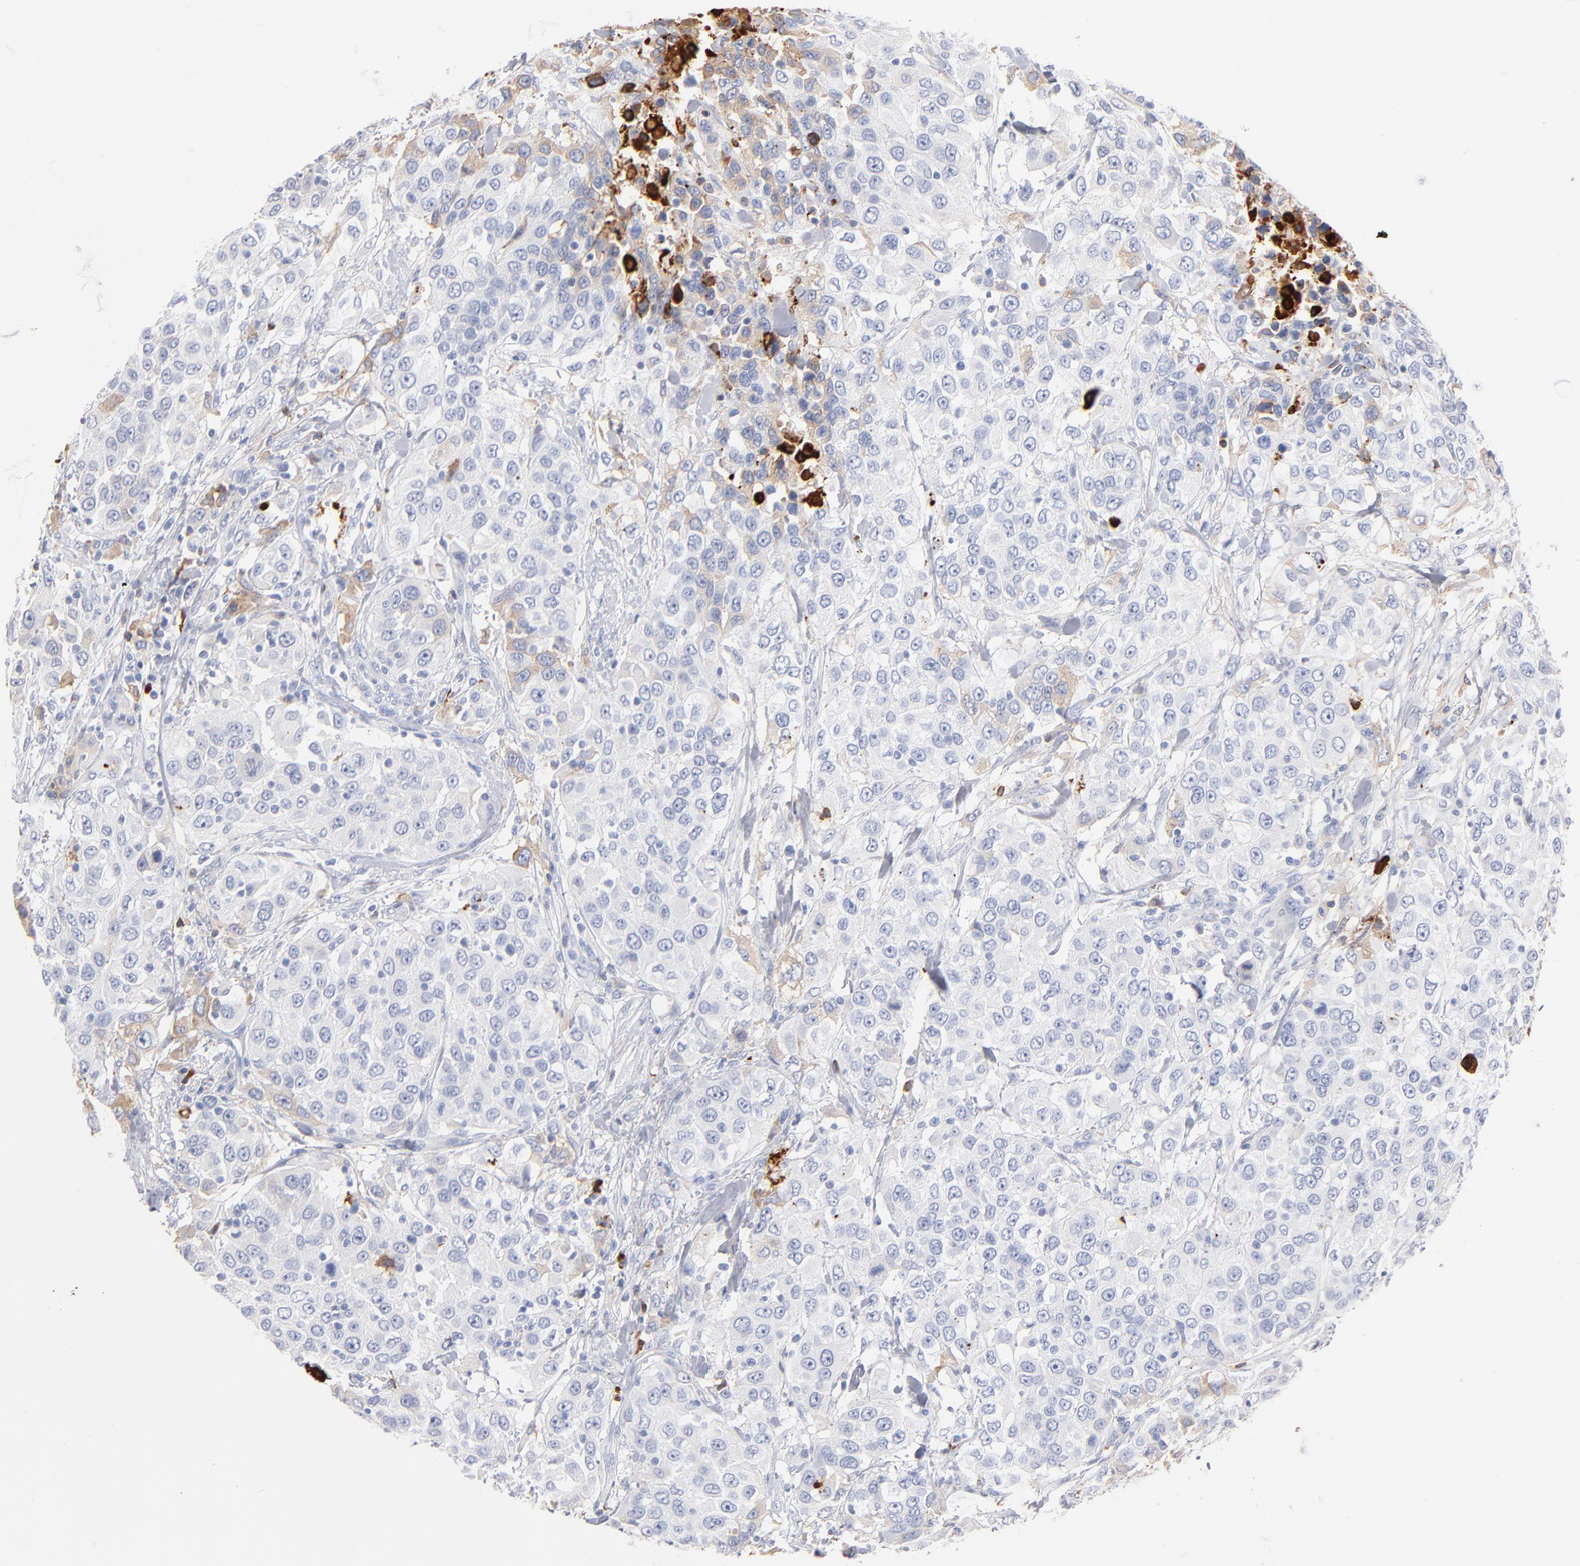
{"staining": {"intensity": "negative", "quantity": "none", "location": "none"}, "tissue": "urothelial cancer", "cell_type": "Tumor cells", "image_type": "cancer", "snomed": [{"axis": "morphology", "description": "Urothelial carcinoma, High grade"}, {"axis": "topography", "description": "Urinary bladder"}], "caption": "Urothelial carcinoma (high-grade) was stained to show a protein in brown. There is no significant expression in tumor cells.", "gene": "APOH", "patient": {"sex": "female", "age": 80}}